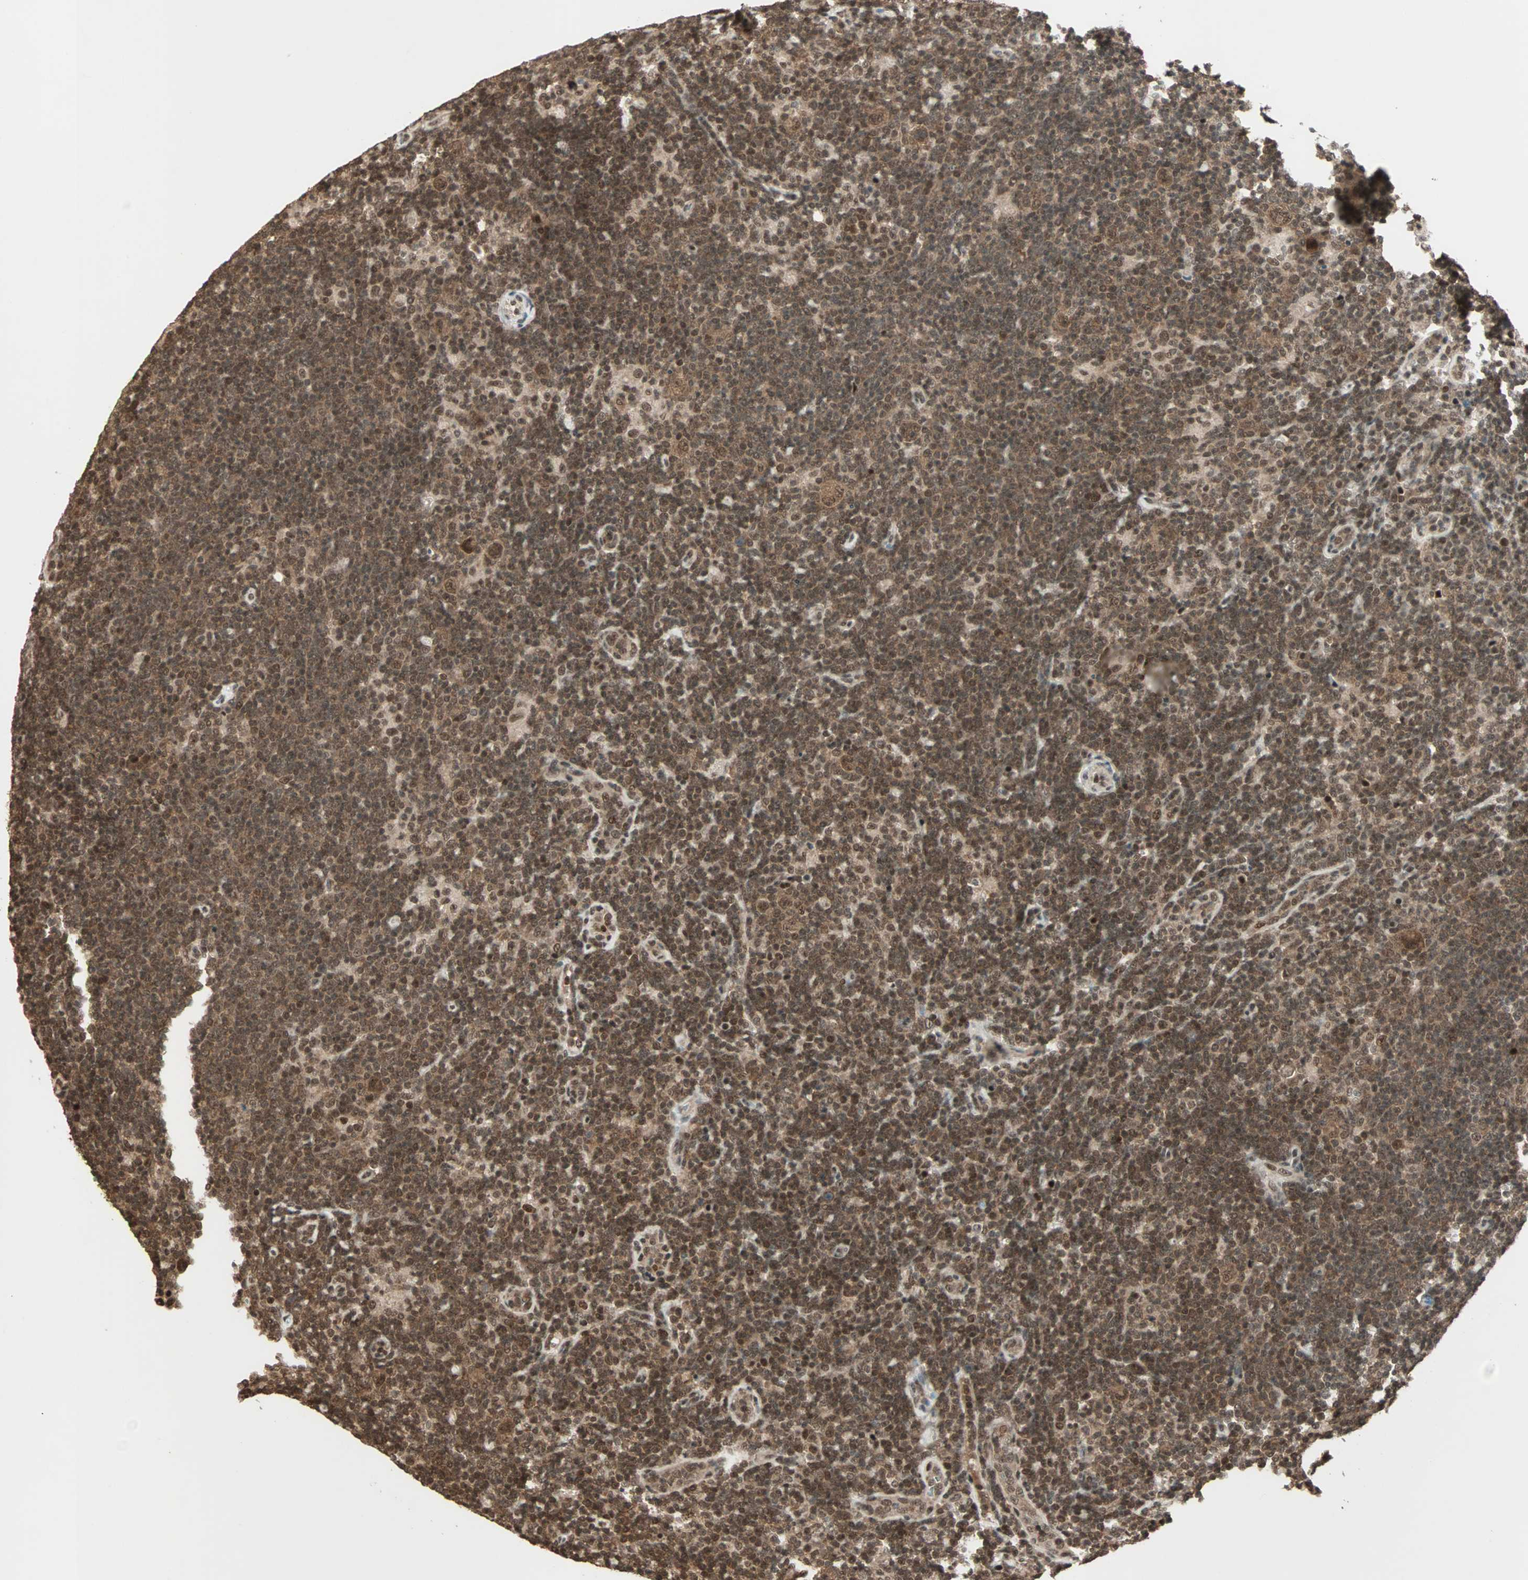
{"staining": {"intensity": "moderate", "quantity": ">75%", "location": "cytoplasmic/membranous,nuclear"}, "tissue": "lymphoma", "cell_type": "Tumor cells", "image_type": "cancer", "snomed": [{"axis": "morphology", "description": "Hodgkin's disease, NOS"}, {"axis": "topography", "description": "Lymph node"}], "caption": "Human lymphoma stained with a protein marker shows moderate staining in tumor cells.", "gene": "ZNF44", "patient": {"sex": "female", "age": 57}}